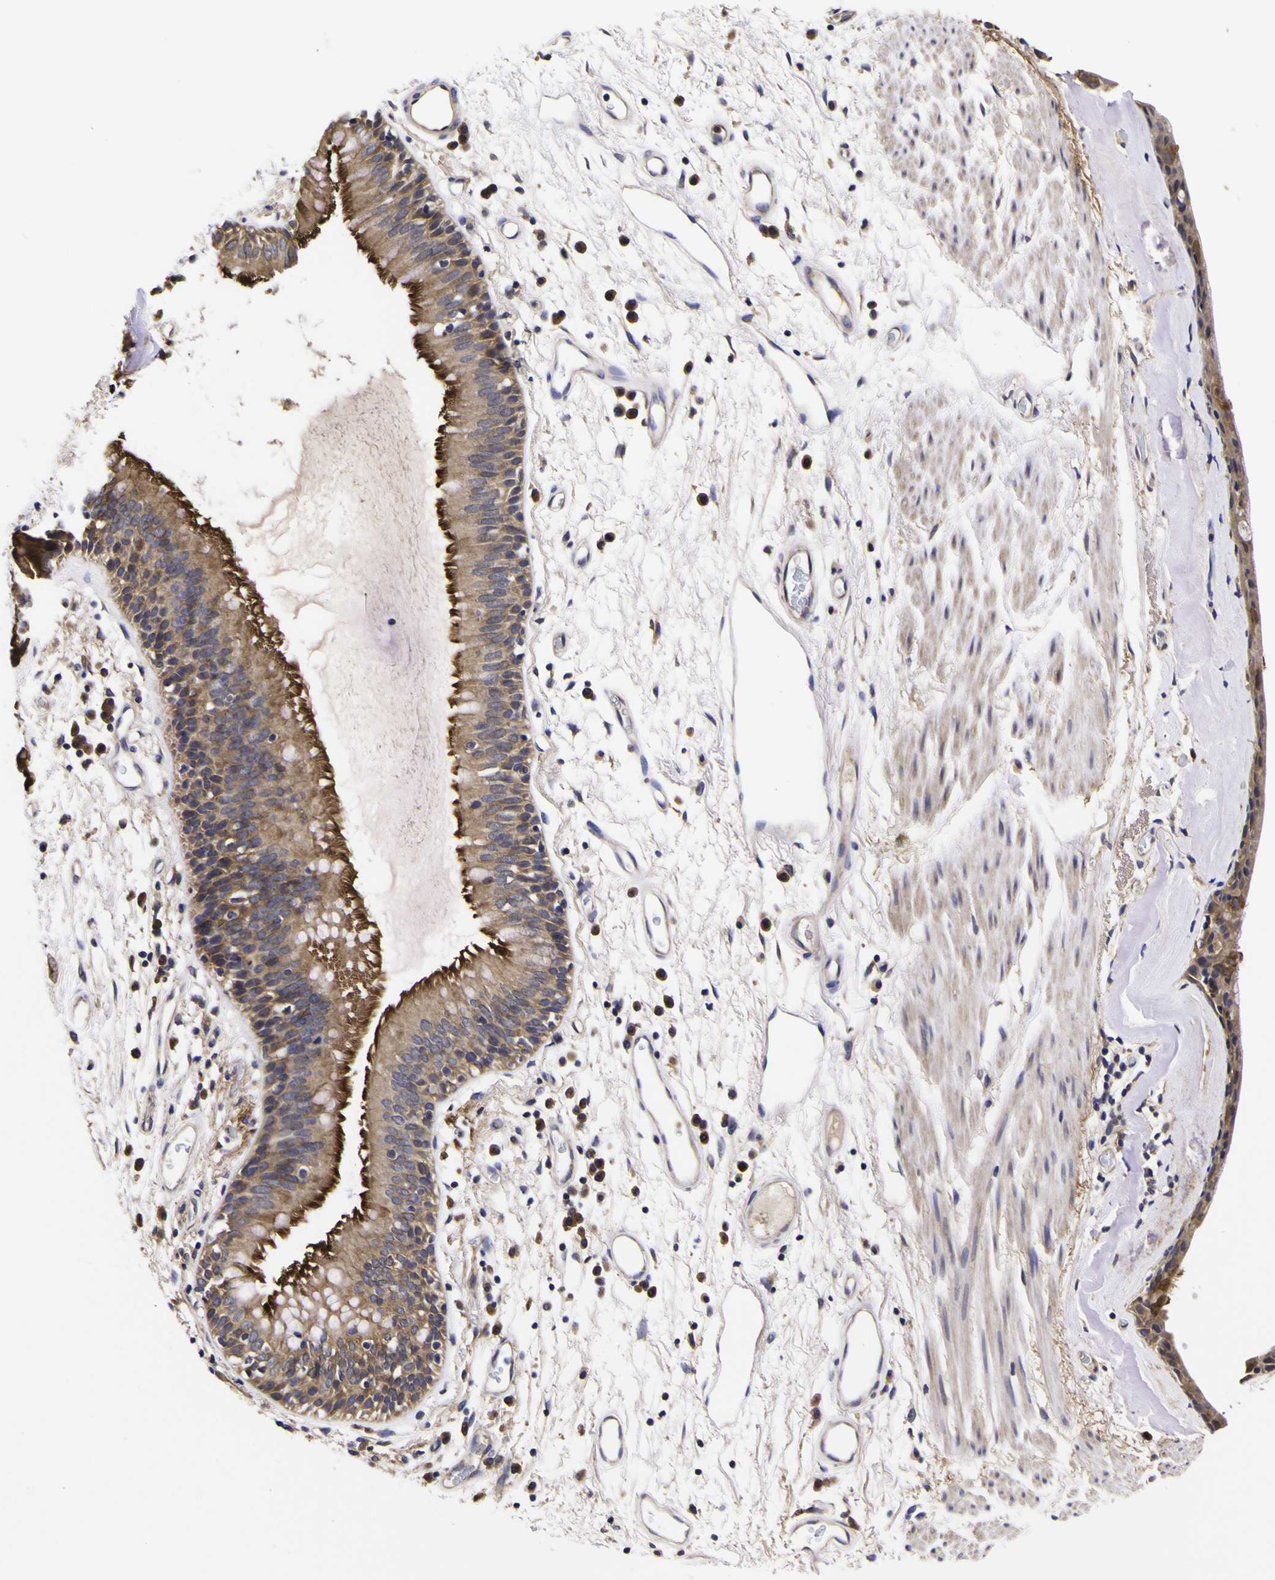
{"staining": {"intensity": "strong", "quantity": "<25%", "location": "cytoplasmic/membranous"}, "tissue": "bronchus", "cell_type": "Respiratory epithelial cells", "image_type": "normal", "snomed": [{"axis": "morphology", "description": "Normal tissue, NOS"}, {"axis": "morphology", "description": "Adenocarcinoma, NOS"}, {"axis": "topography", "description": "Bronchus"}, {"axis": "topography", "description": "Lung"}], "caption": "Immunohistochemical staining of benign bronchus shows medium levels of strong cytoplasmic/membranous positivity in approximately <25% of respiratory epithelial cells. (brown staining indicates protein expression, while blue staining denotes nuclei).", "gene": "MAPK14", "patient": {"sex": "female", "age": 54}}